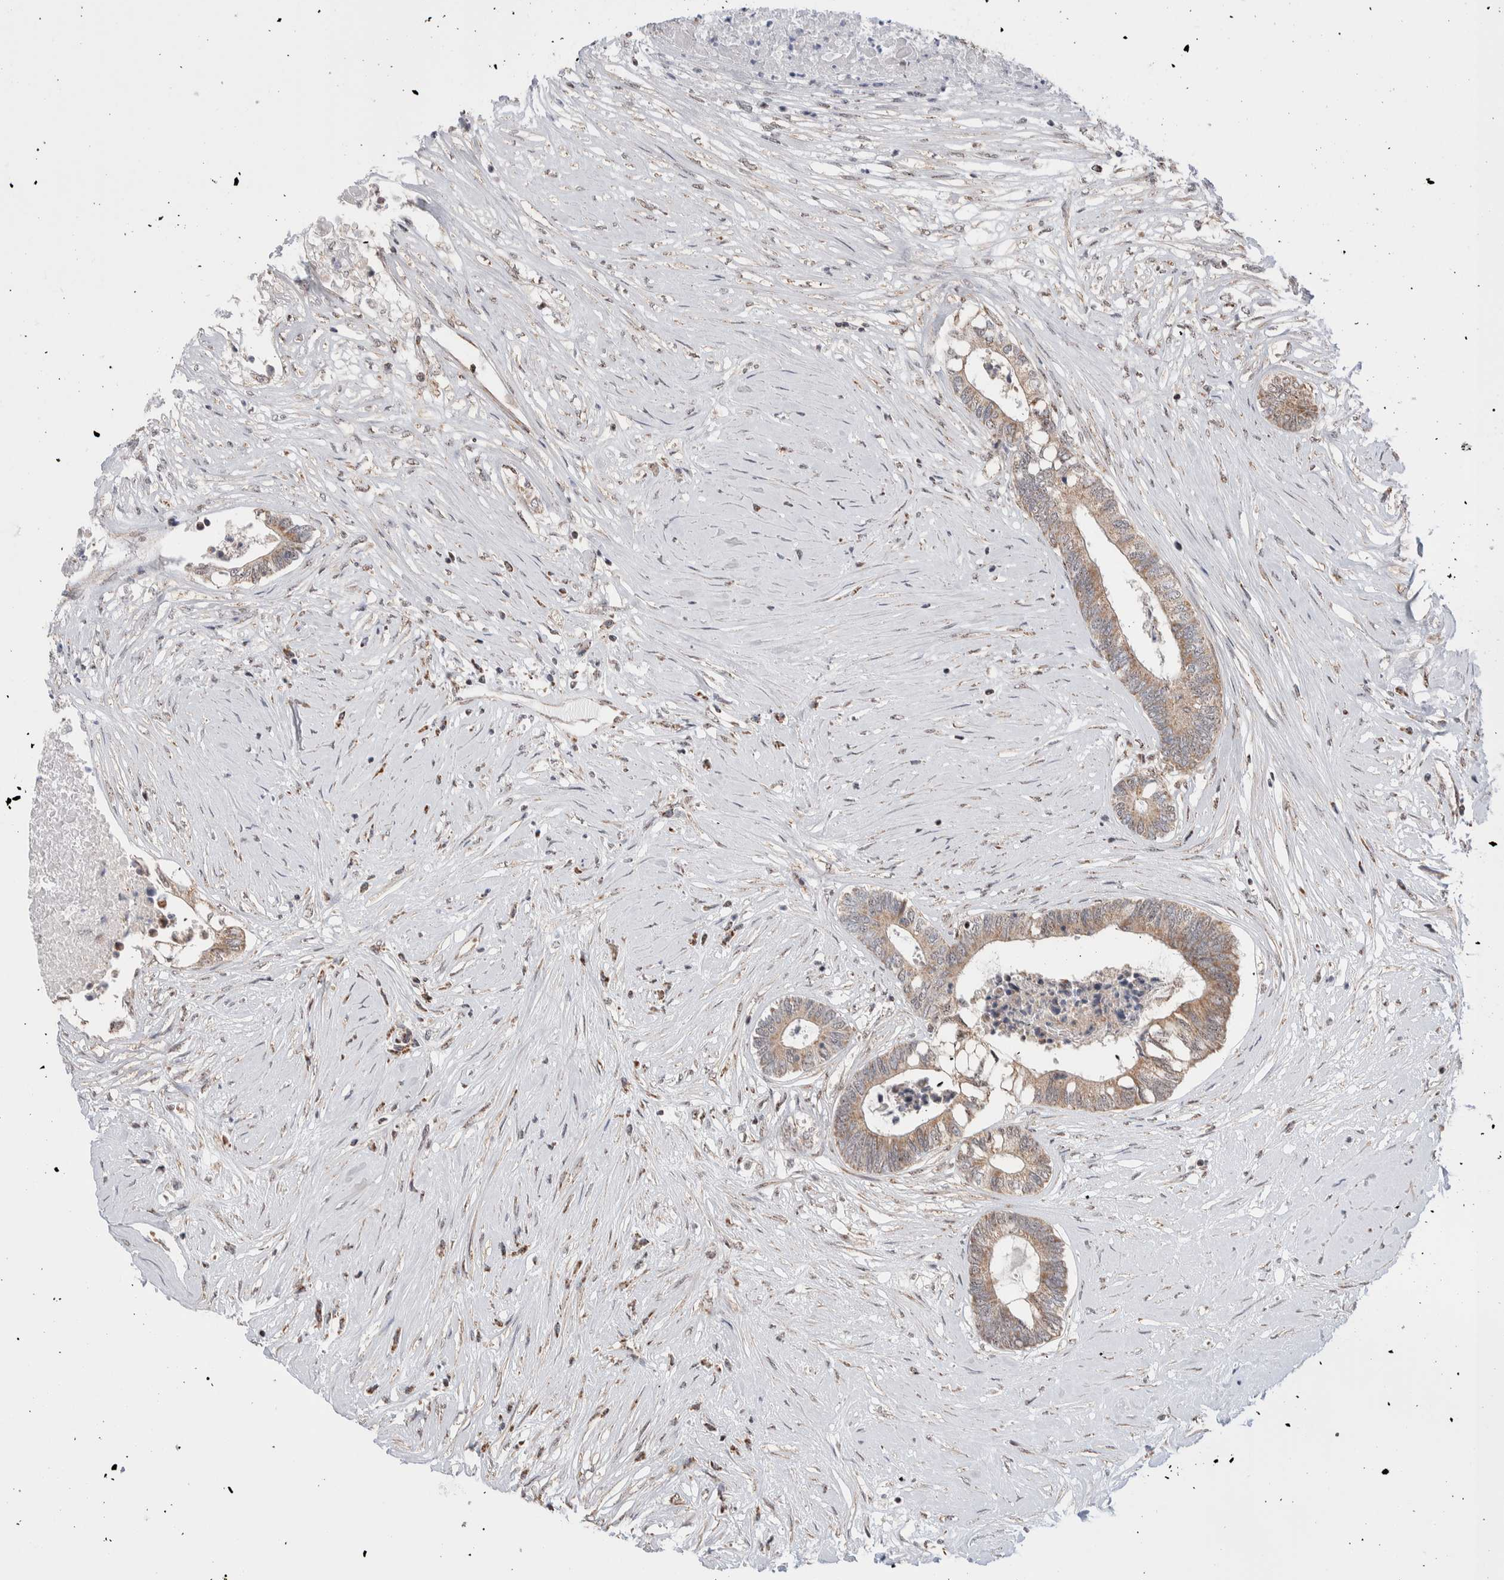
{"staining": {"intensity": "weak", "quantity": ">75%", "location": "cytoplasmic/membranous"}, "tissue": "colorectal cancer", "cell_type": "Tumor cells", "image_type": "cancer", "snomed": [{"axis": "morphology", "description": "Adenocarcinoma, NOS"}, {"axis": "topography", "description": "Rectum"}], "caption": "This is an image of IHC staining of colorectal adenocarcinoma, which shows weak expression in the cytoplasmic/membranous of tumor cells.", "gene": "ZNF695", "patient": {"sex": "male", "age": 63}}